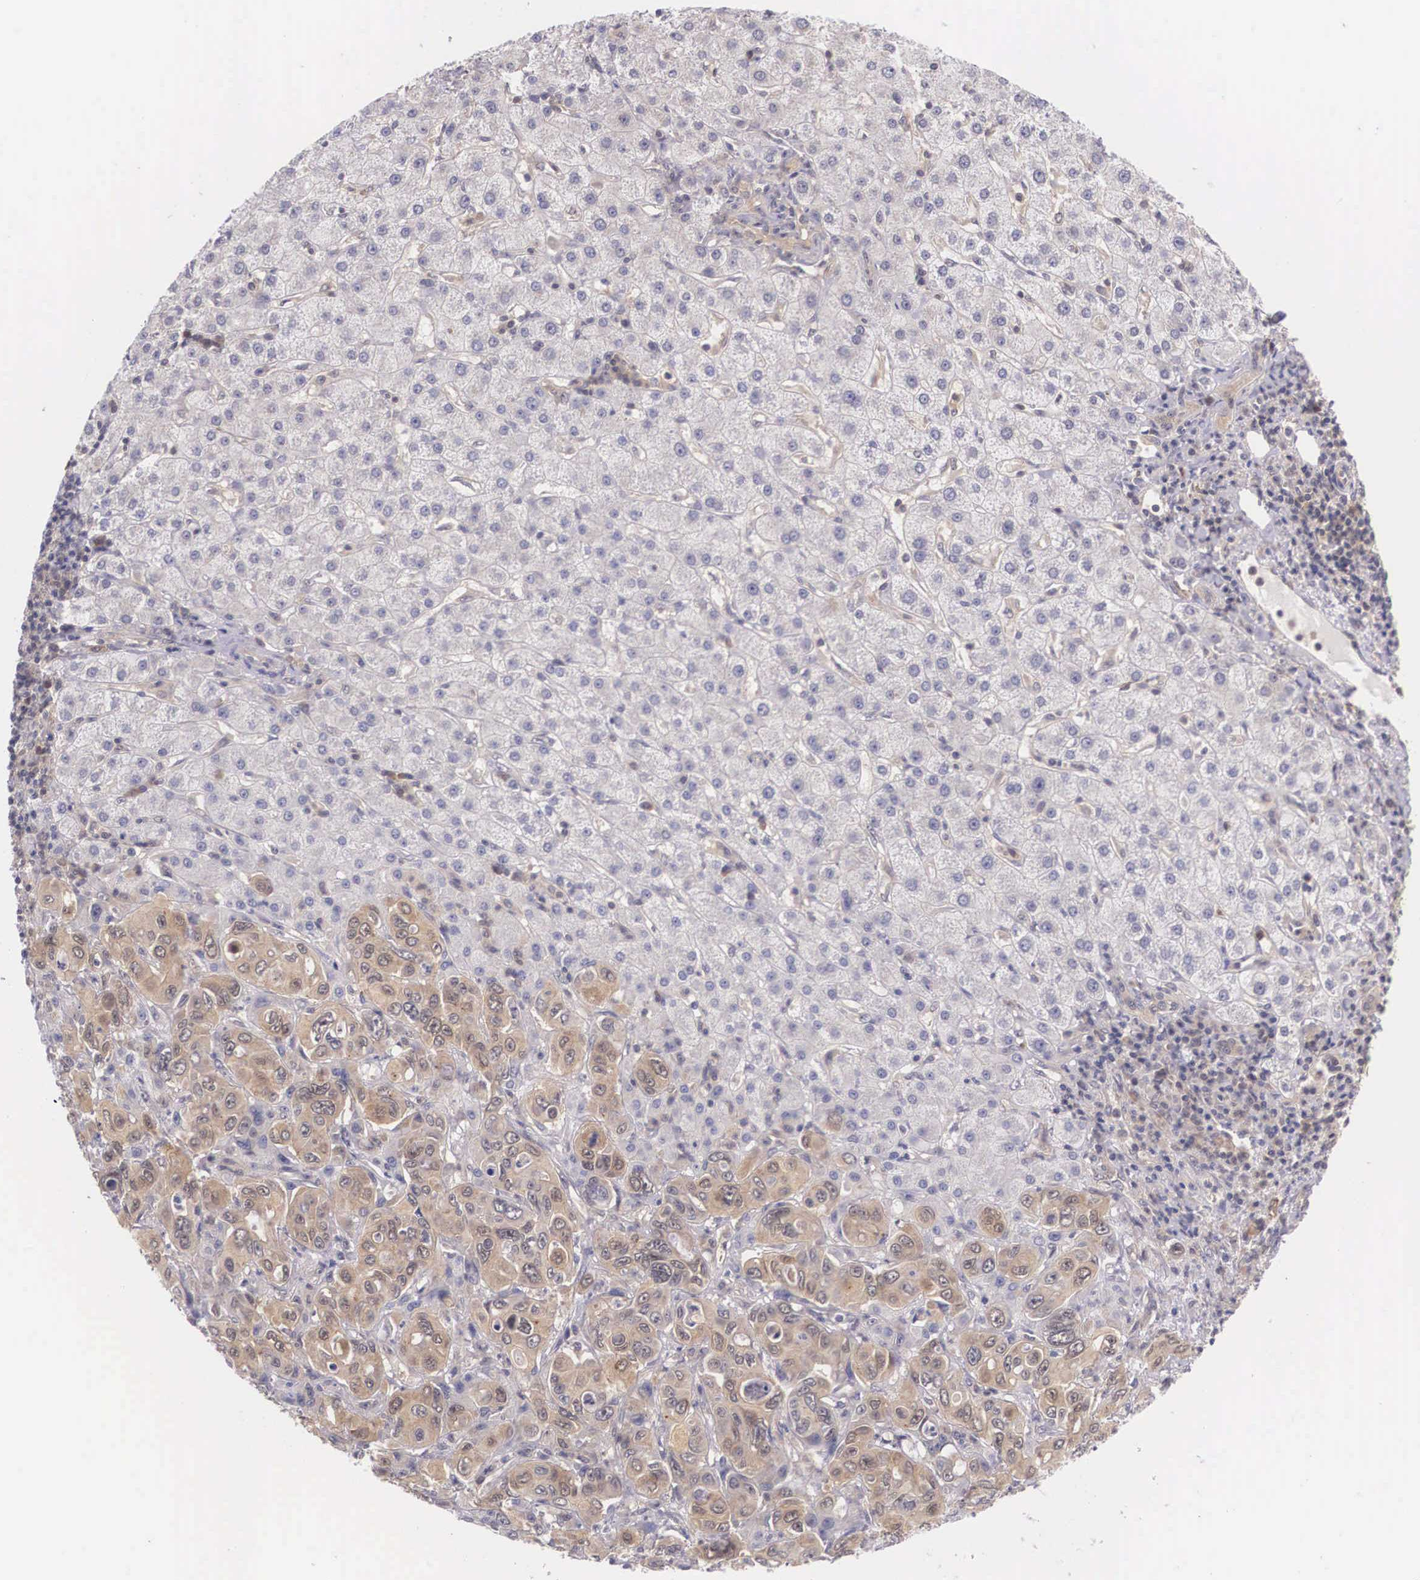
{"staining": {"intensity": "moderate", "quantity": ">75%", "location": "cytoplasmic/membranous"}, "tissue": "liver cancer", "cell_type": "Tumor cells", "image_type": "cancer", "snomed": [{"axis": "morphology", "description": "Cholangiocarcinoma"}, {"axis": "topography", "description": "Liver"}], "caption": "Liver cancer stained with a protein marker reveals moderate staining in tumor cells.", "gene": "IGBP1", "patient": {"sex": "female", "age": 79}}